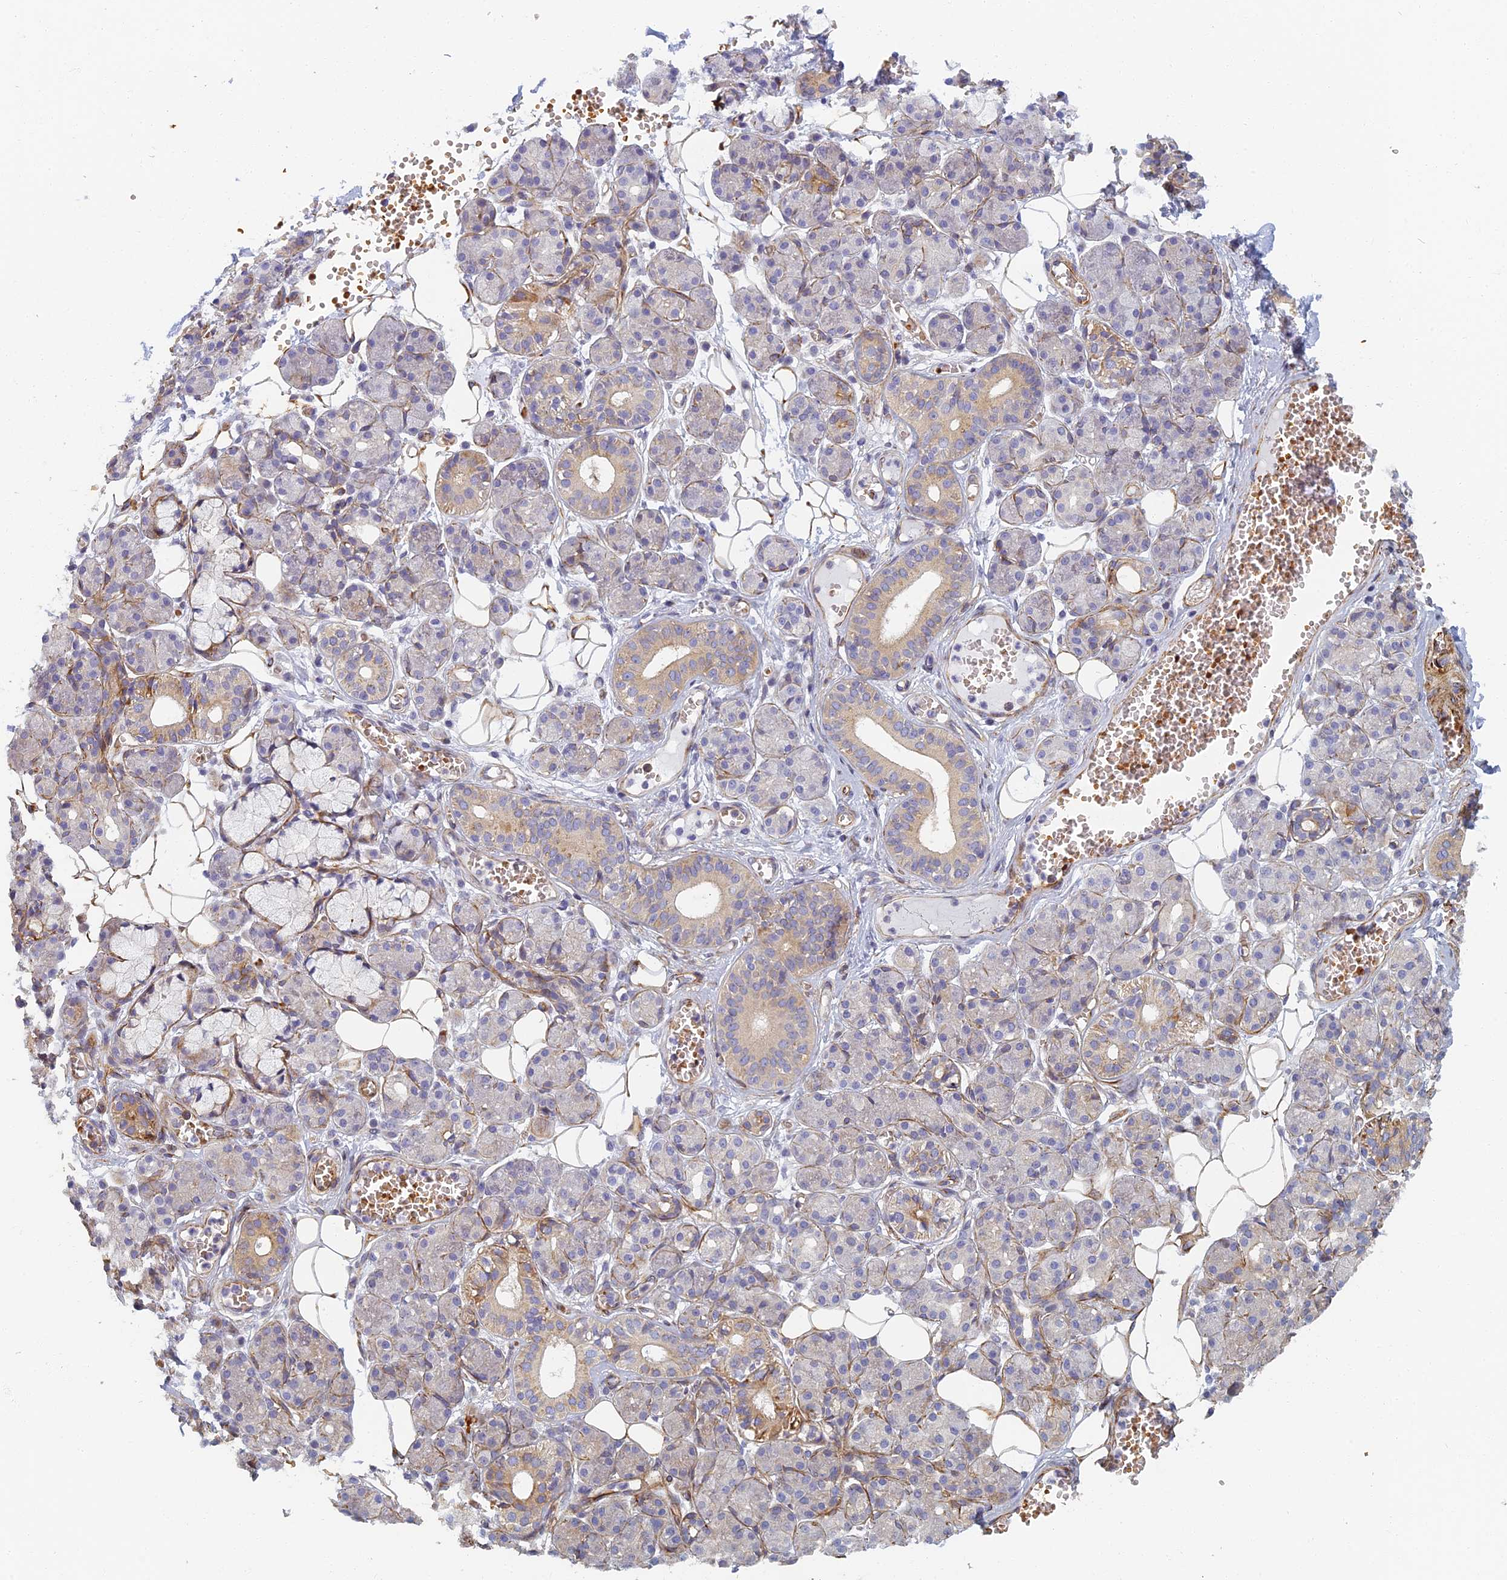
{"staining": {"intensity": "weak", "quantity": "<25%", "location": "cytoplasmic/membranous"}, "tissue": "salivary gland", "cell_type": "Glandular cells", "image_type": "normal", "snomed": [{"axis": "morphology", "description": "Normal tissue, NOS"}, {"axis": "topography", "description": "Salivary gland"}], "caption": "Micrograph shows no significant protein staining in glandular cells of normal salivary gland.", "gene": "ABCB10", "patient": {"sex": "male", "age": 63}}